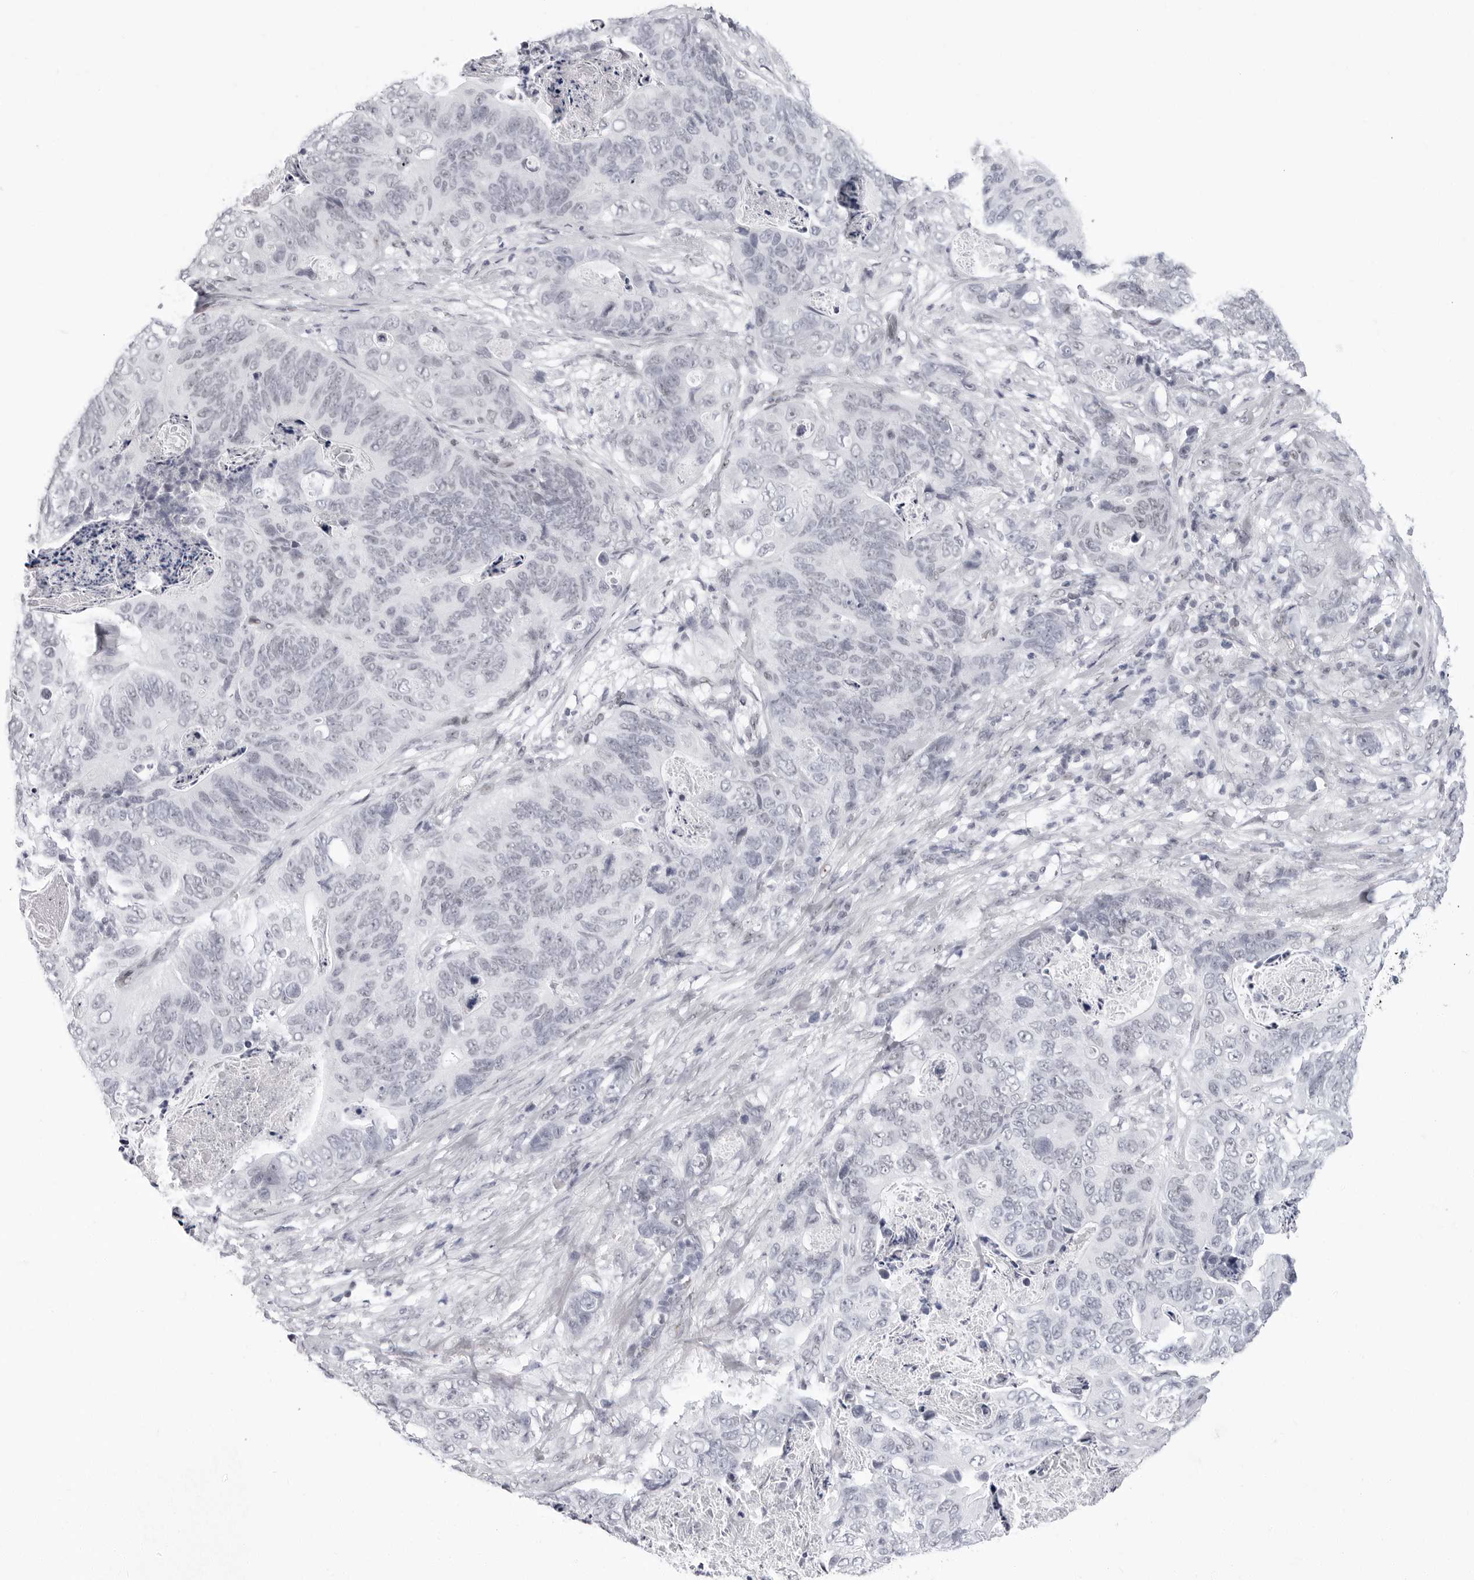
{"staining": {"intensity": "negative", "quantity": "none", "location": "none"}, "tissue": "stomach cancer", "cell_type": "Tumor cells", "image_type": "cancer", "snomed": [{"axis": "morphology", "description": "Normal tissue, NOS"}, {"axis": "morphology", "description": "Adenocarcinoma, NOS"}, {"axis": "topography", "description": "Stomach"}], "caption": "This is a photomicrograph of immunohistochemistry staining of stomach cancer, which shows no staining in tumor cells.", "gene": "VEZF1", "patient": {"sex": "female", "age": 89}}